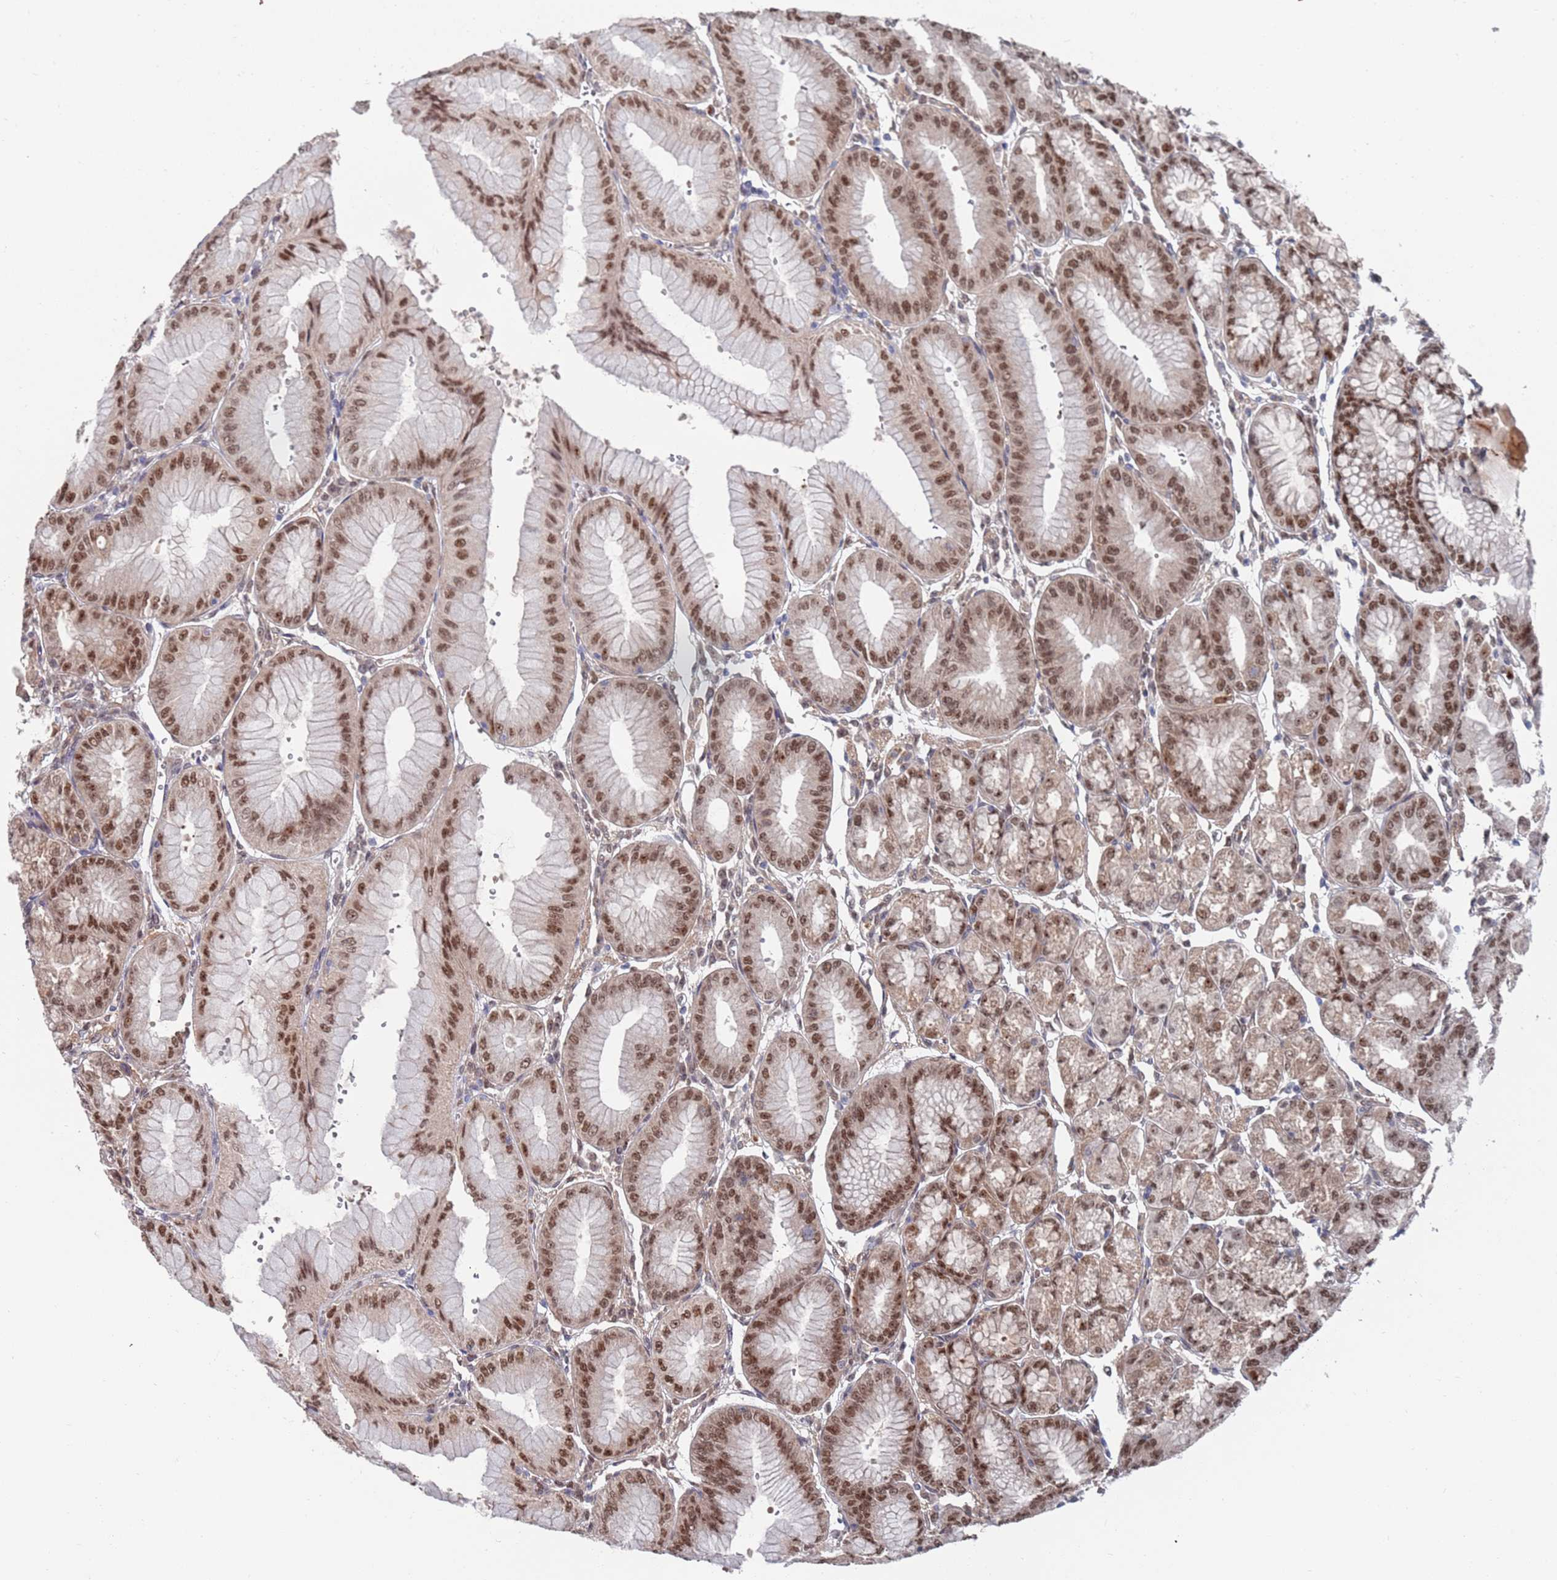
{"staining": {"intensity": "moderate", "quantity": ">75%", "location": "nuclear"}, "tissue": "stomach", "cell_type": "Glandular cells", "image_type": "normal", "snomed": [{"axis": "morphology", "description": "Normal tissue, NOS"}, {"axis": "topography", "description": "Stomach, lower"}], "caption": "Protein analysis of unremarkable stomach exhibits moderate nuclear positivity in about >75% of glandular cells. (DAB = brown stain, brightfield microscopy at high magnification).", "gene": "RPP25", "patient": {"sex": "male", "age": 71}}